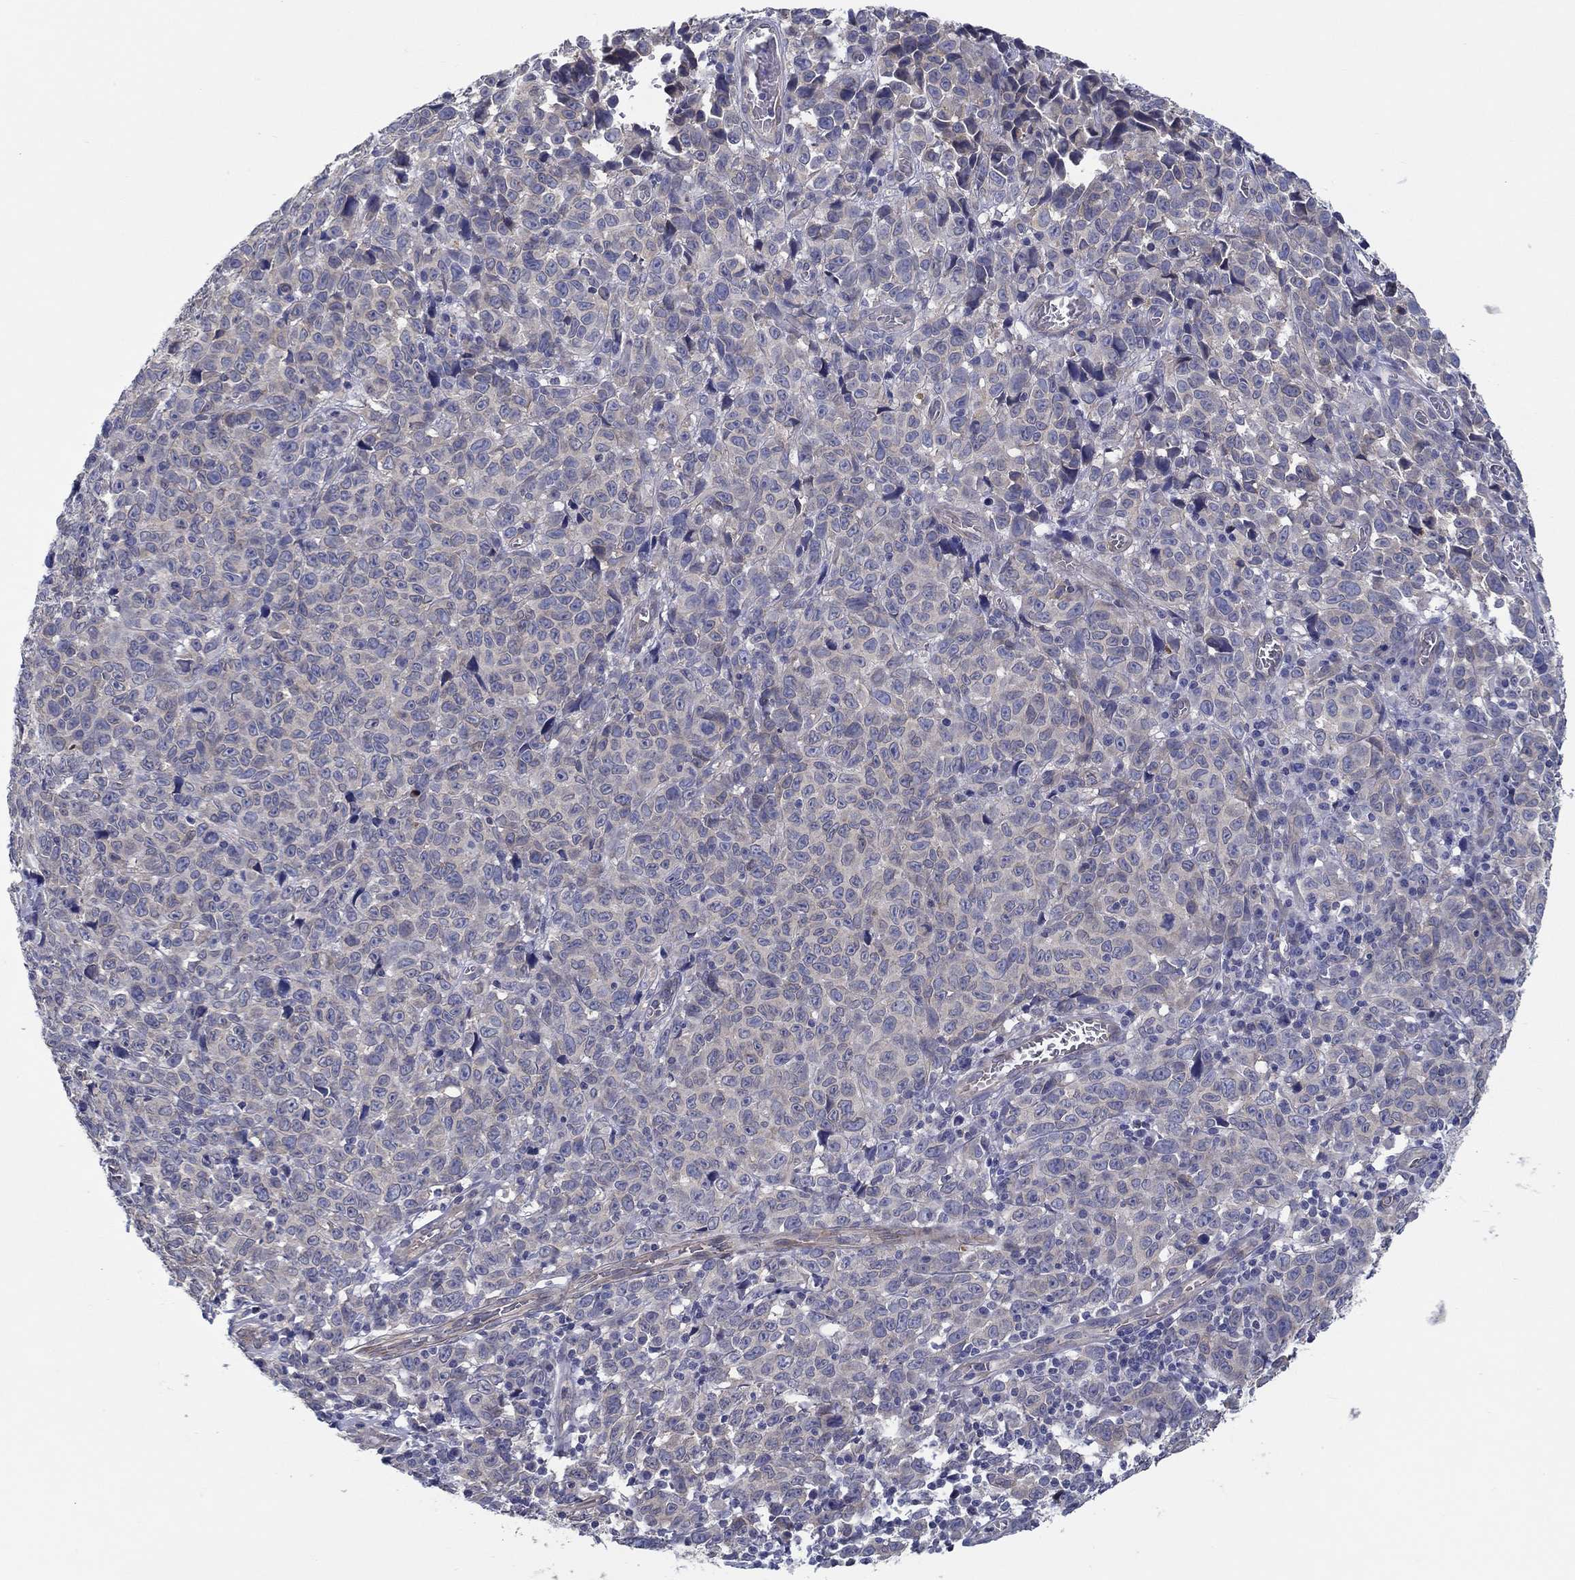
{"staining": {"intensity": "negative", "quantity": "none", "location": "none"}, "tissue": "melanoma", "cell_type": "Tumor cells", "image_type": "cancer", "snomed": [{"axis": "morphology", "description": "Malignant melanoma, NOS"}, {"axis": "topography", "description": "Vulva, labia, clitoris and Bartholin´s gland, NO"}], "caption": "Melanoma was stained to show a protein in brown. There is no significant expression in tumor cells.", "gene": "ERMP1", "patient": {"sex": "female", "age": 75}}